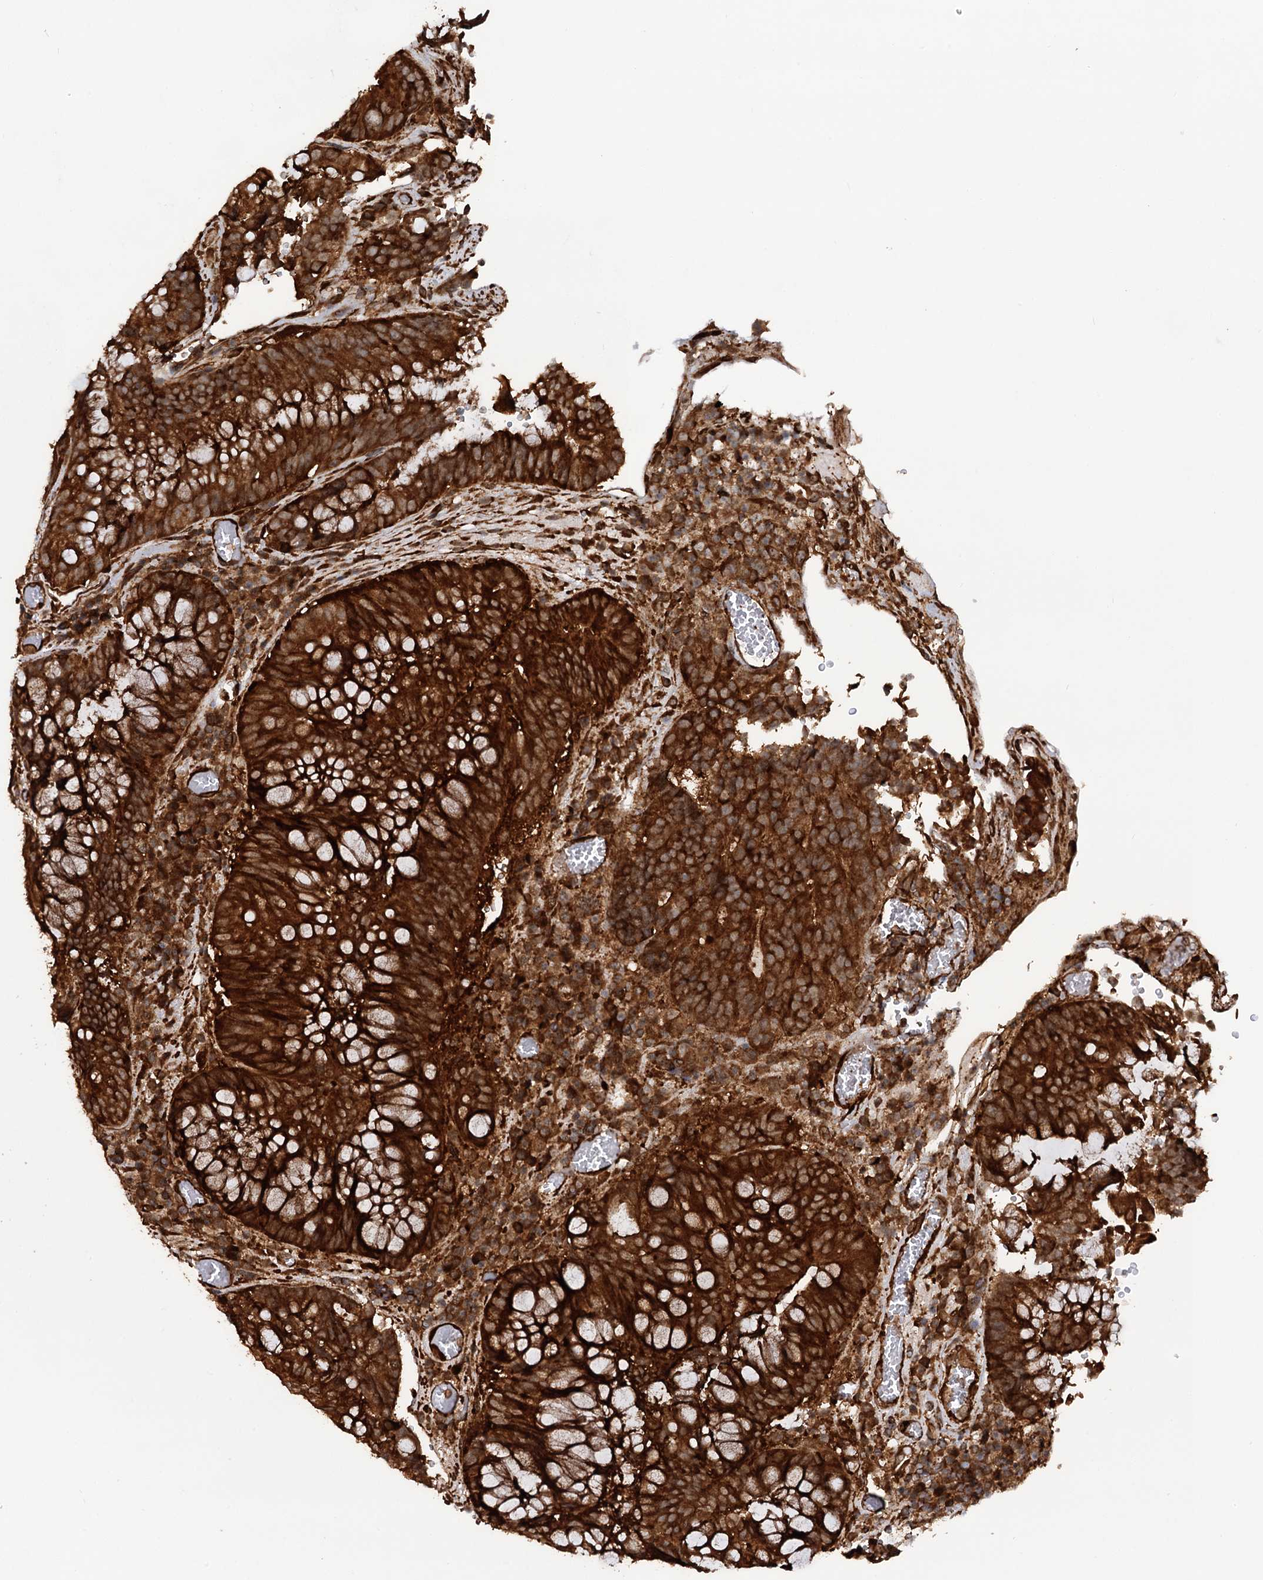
{"staining": {"intensity": "strong", "quantity": ">75%", "location": "cytoplasmic/membranous"}, "tissue": "colorectal cancer", "cell_type": "Tumor cells", "image_type": "cancer", "snomed": [{"axis": "morphology", "description": "Adenocarcinoma, NOS"}, {"axis": "topography", "description": "Rectum"}], "caption": "IHC histopathology image of human colorectal adenocarcinoma stained for a protein (brown), which shows high levels of strong cytoplasmic/membranous staining in about >75% of tumor cells.", "gene": "ATP8B4", "patient": {"sex": "male", "age": 69}}